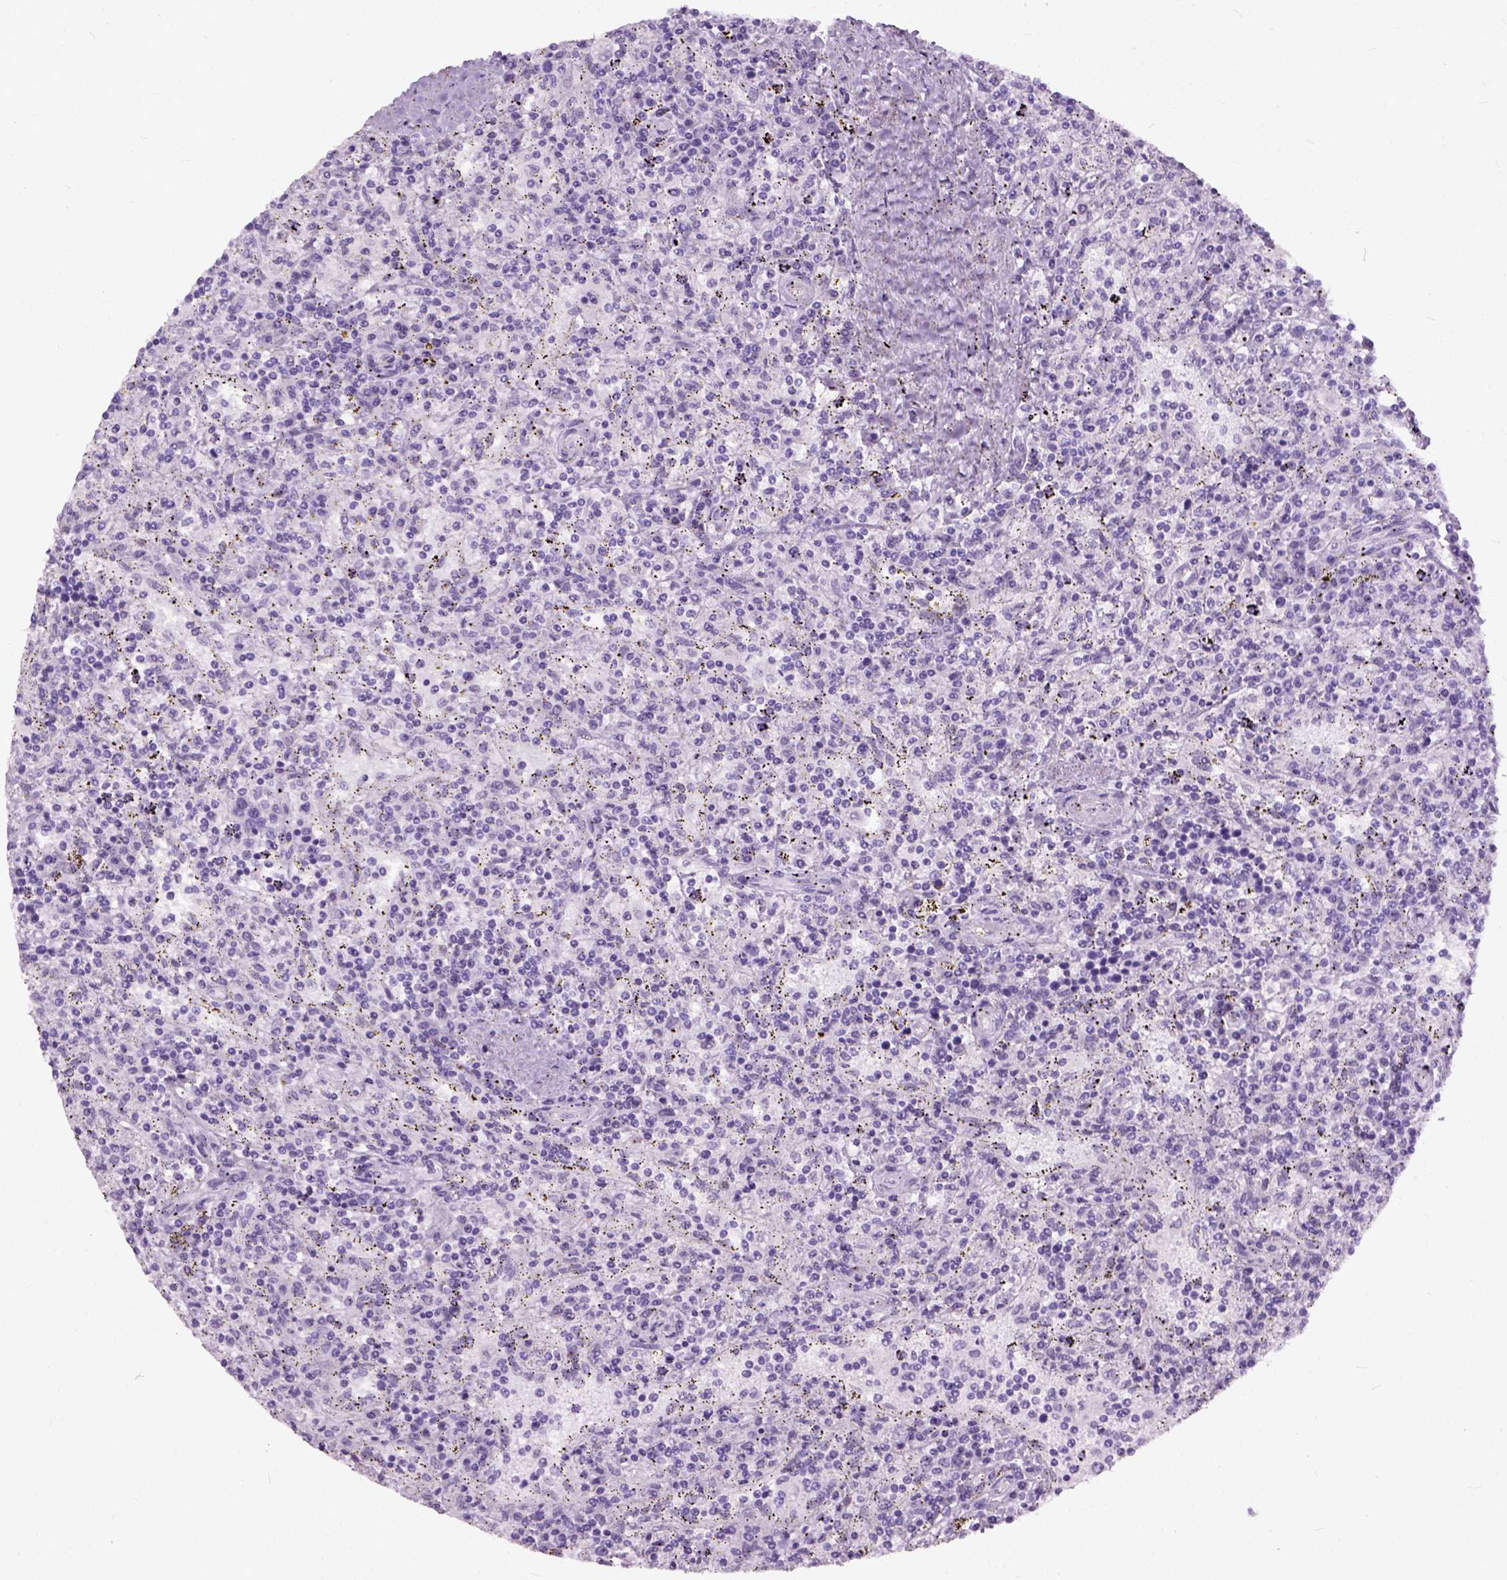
{"staining": {"intensity": "negative", "quantity": "none", "location": "none"}, "tissue": "lymphoma", "cell_type": "Tumor cells", "image_type": "cancer", "snomed": [{"axis": "morphology", "description": "Malignant lymphoma, non-Hodgkin's type, Low grade"}, {"axis": "topography", "description": "Spleen"}], "caption": "Histopathology image shows no significant protein positivity in tumor cells of lymphoma.", "gene": "AXDND1", "patient": {"sex": "male", "age": 62}}